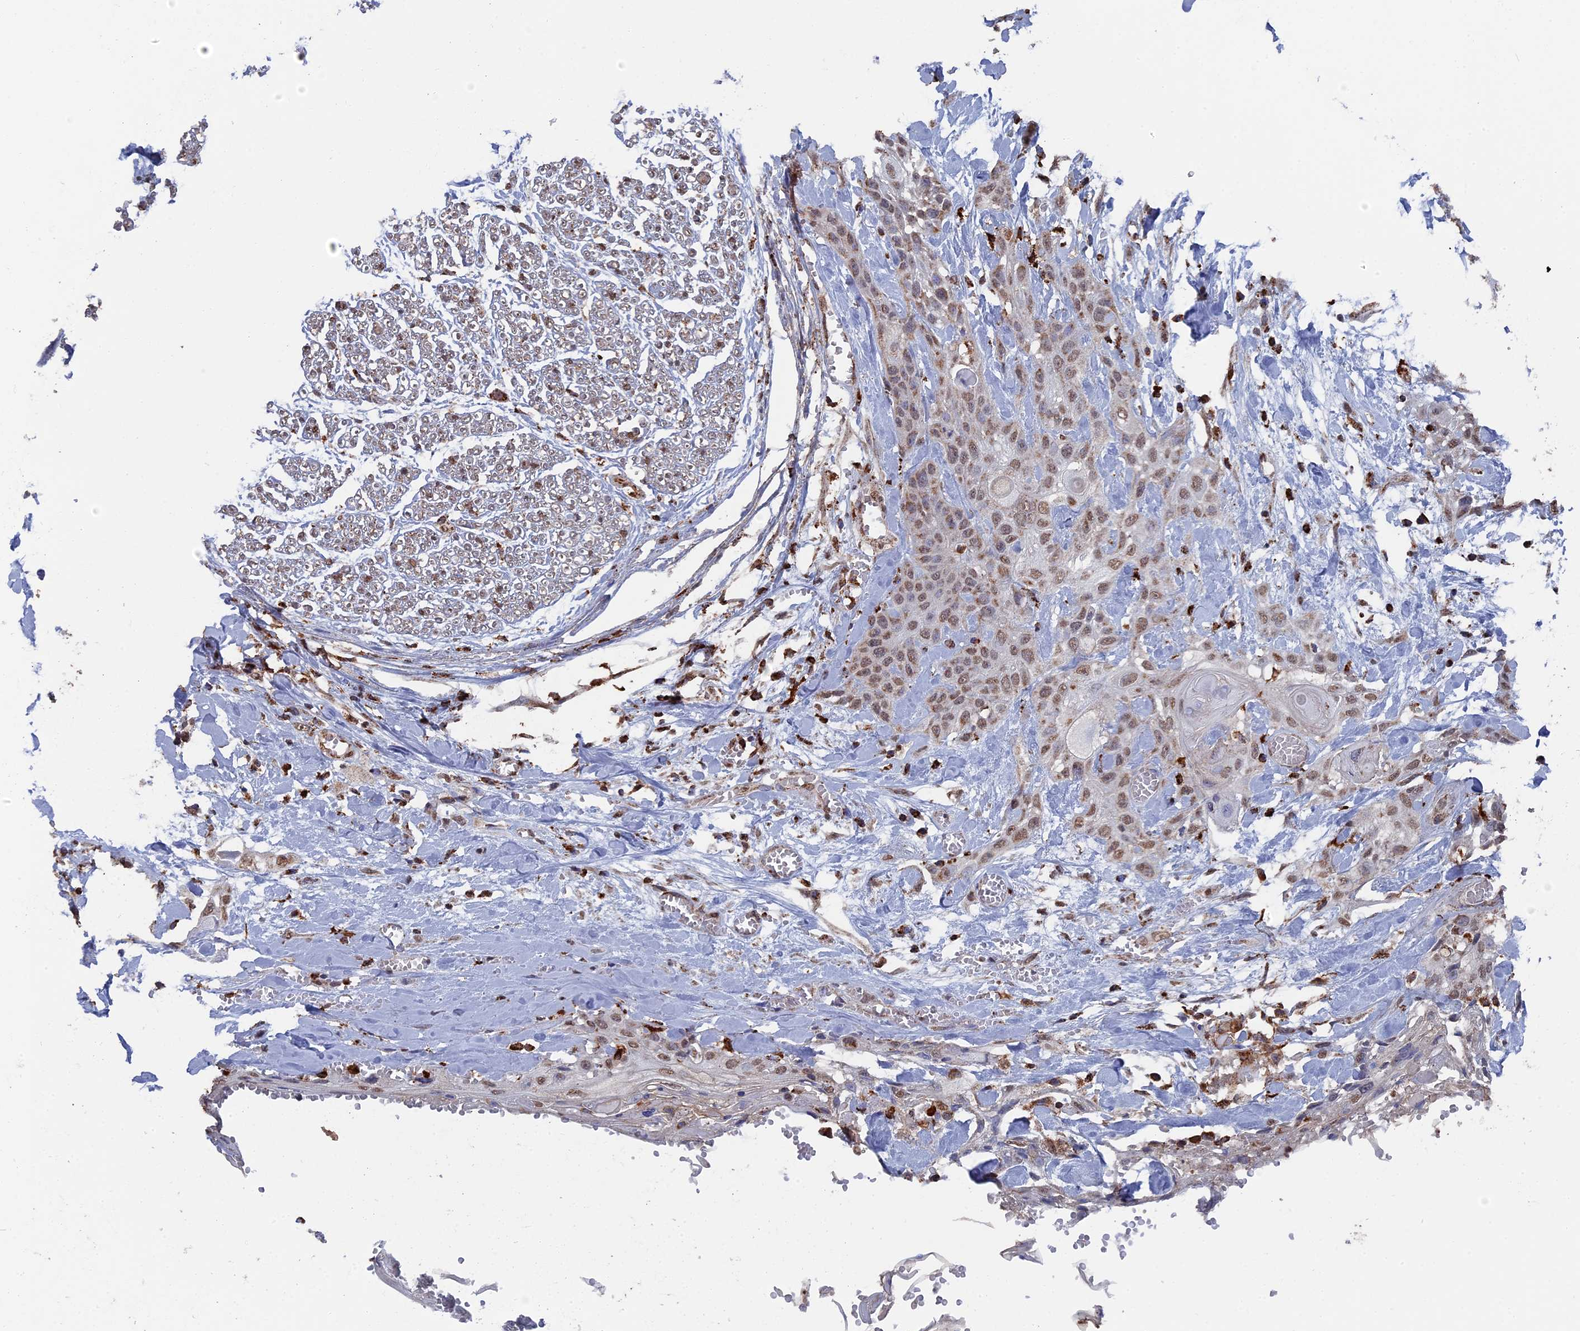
{"staining": {"intensity": "moderate", "quantity": ">75%", "location": "nuclear"}, "tissue": "head and neck cancer", "cell_type": "Tumor cells", "image_type": "cancer", "snomed": [{"axis": "morphology", "description": "Squamous cell carcinoma, NOS"}, {"axis": "topography", "description": "Head-Neck"}], "caption": "Tumor cells reveal medium levels of moderate nuclear positivity in approximately >75% of cells in head and neck cancer (squamous cell carcinoma). Nuclei are stained in blue.", "gene": "SMG9", "patient": {"sex": "female", "age": 43}}